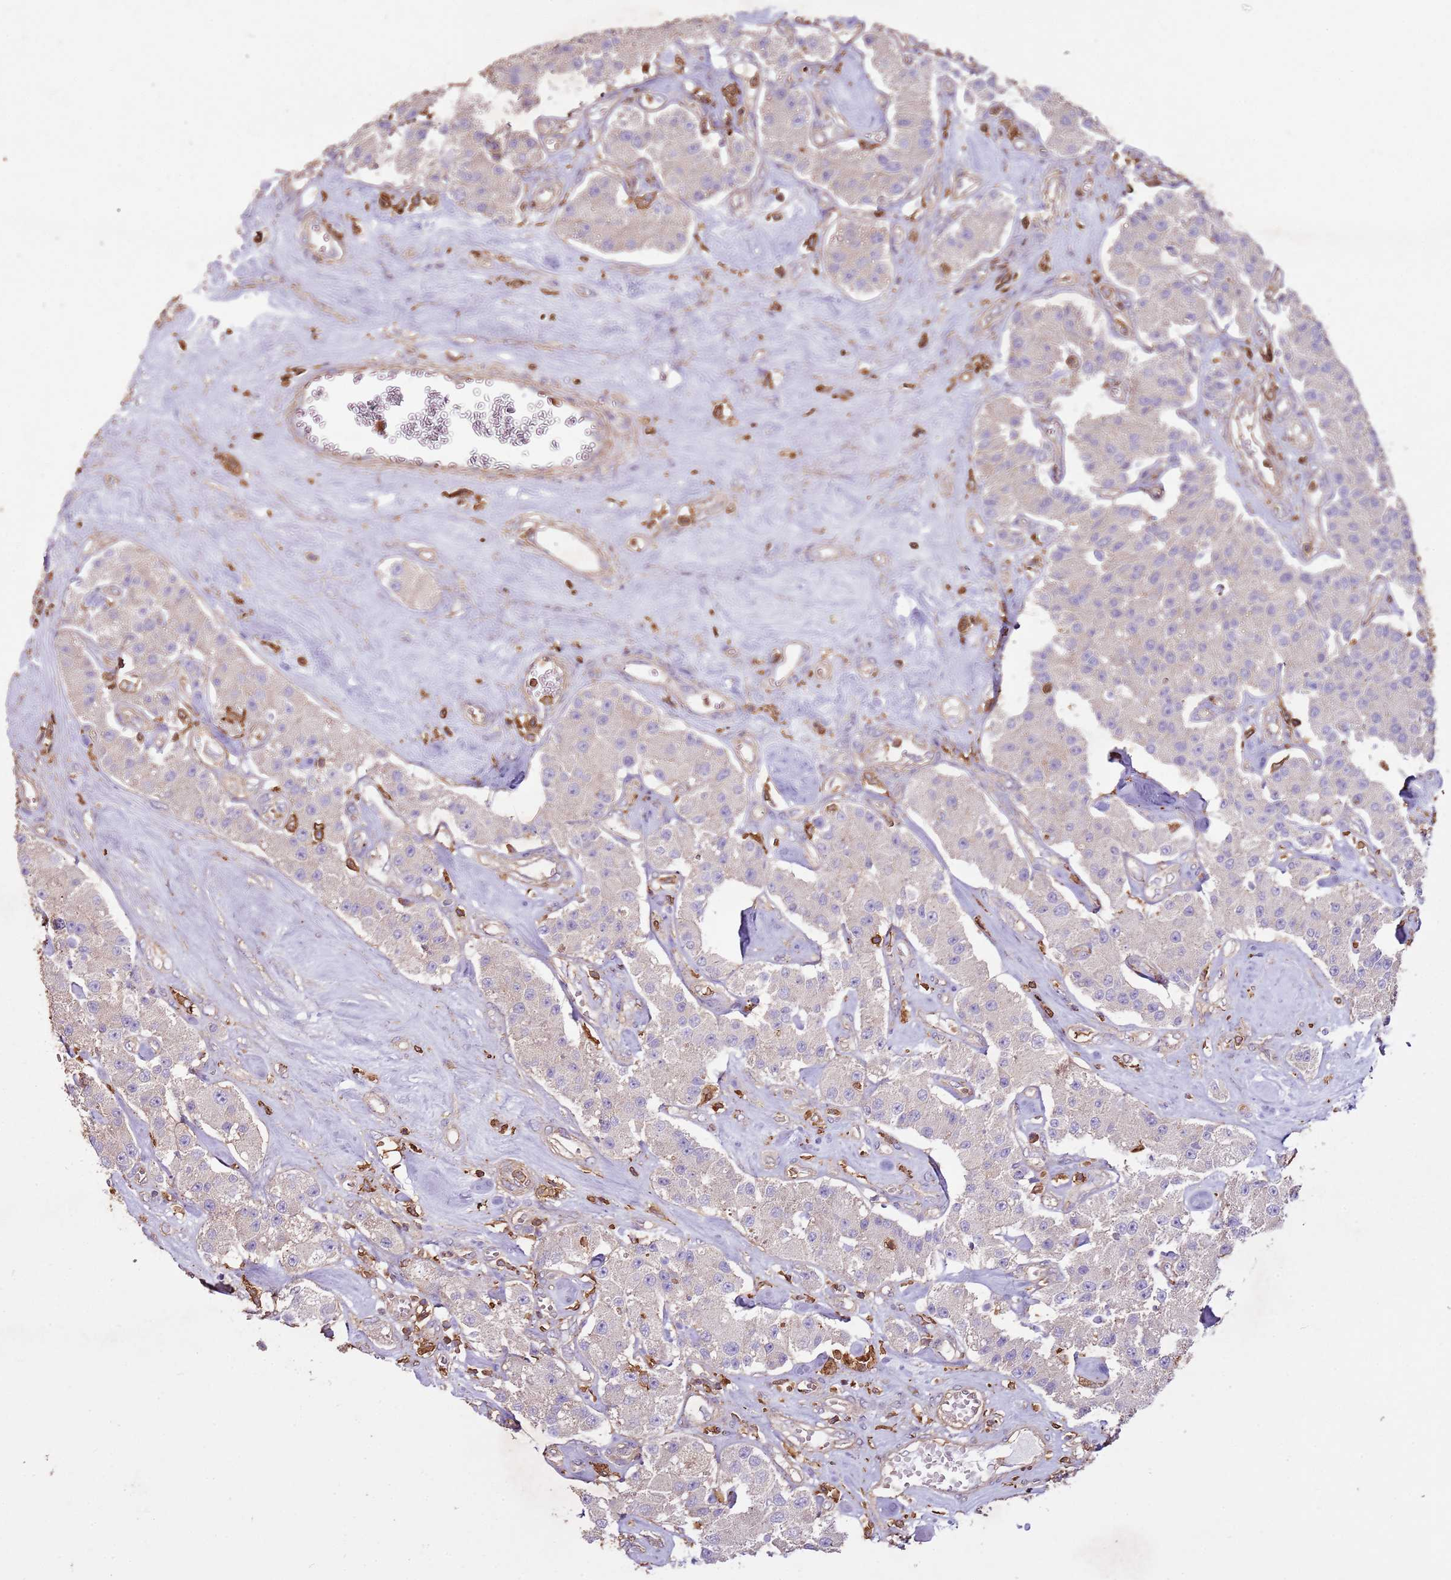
{"staining": {"intensity": "negative", "quantity": "none", "location": "none"}, "tissue": "carcinoid", "cell_type": "Tumor cells", "image_type": "cancer", "snomed": [{"axis": "morphology", "description": "Carcinoid, malignant, NOS"}, {"axis": "topography", "description": "Pancreas"}], "caption": "Histopathology image shows no protein staining in tumor cells of carcinoid tissue.", "gene": "ARL10", "patient": {"sex": "male", "age": 41}}